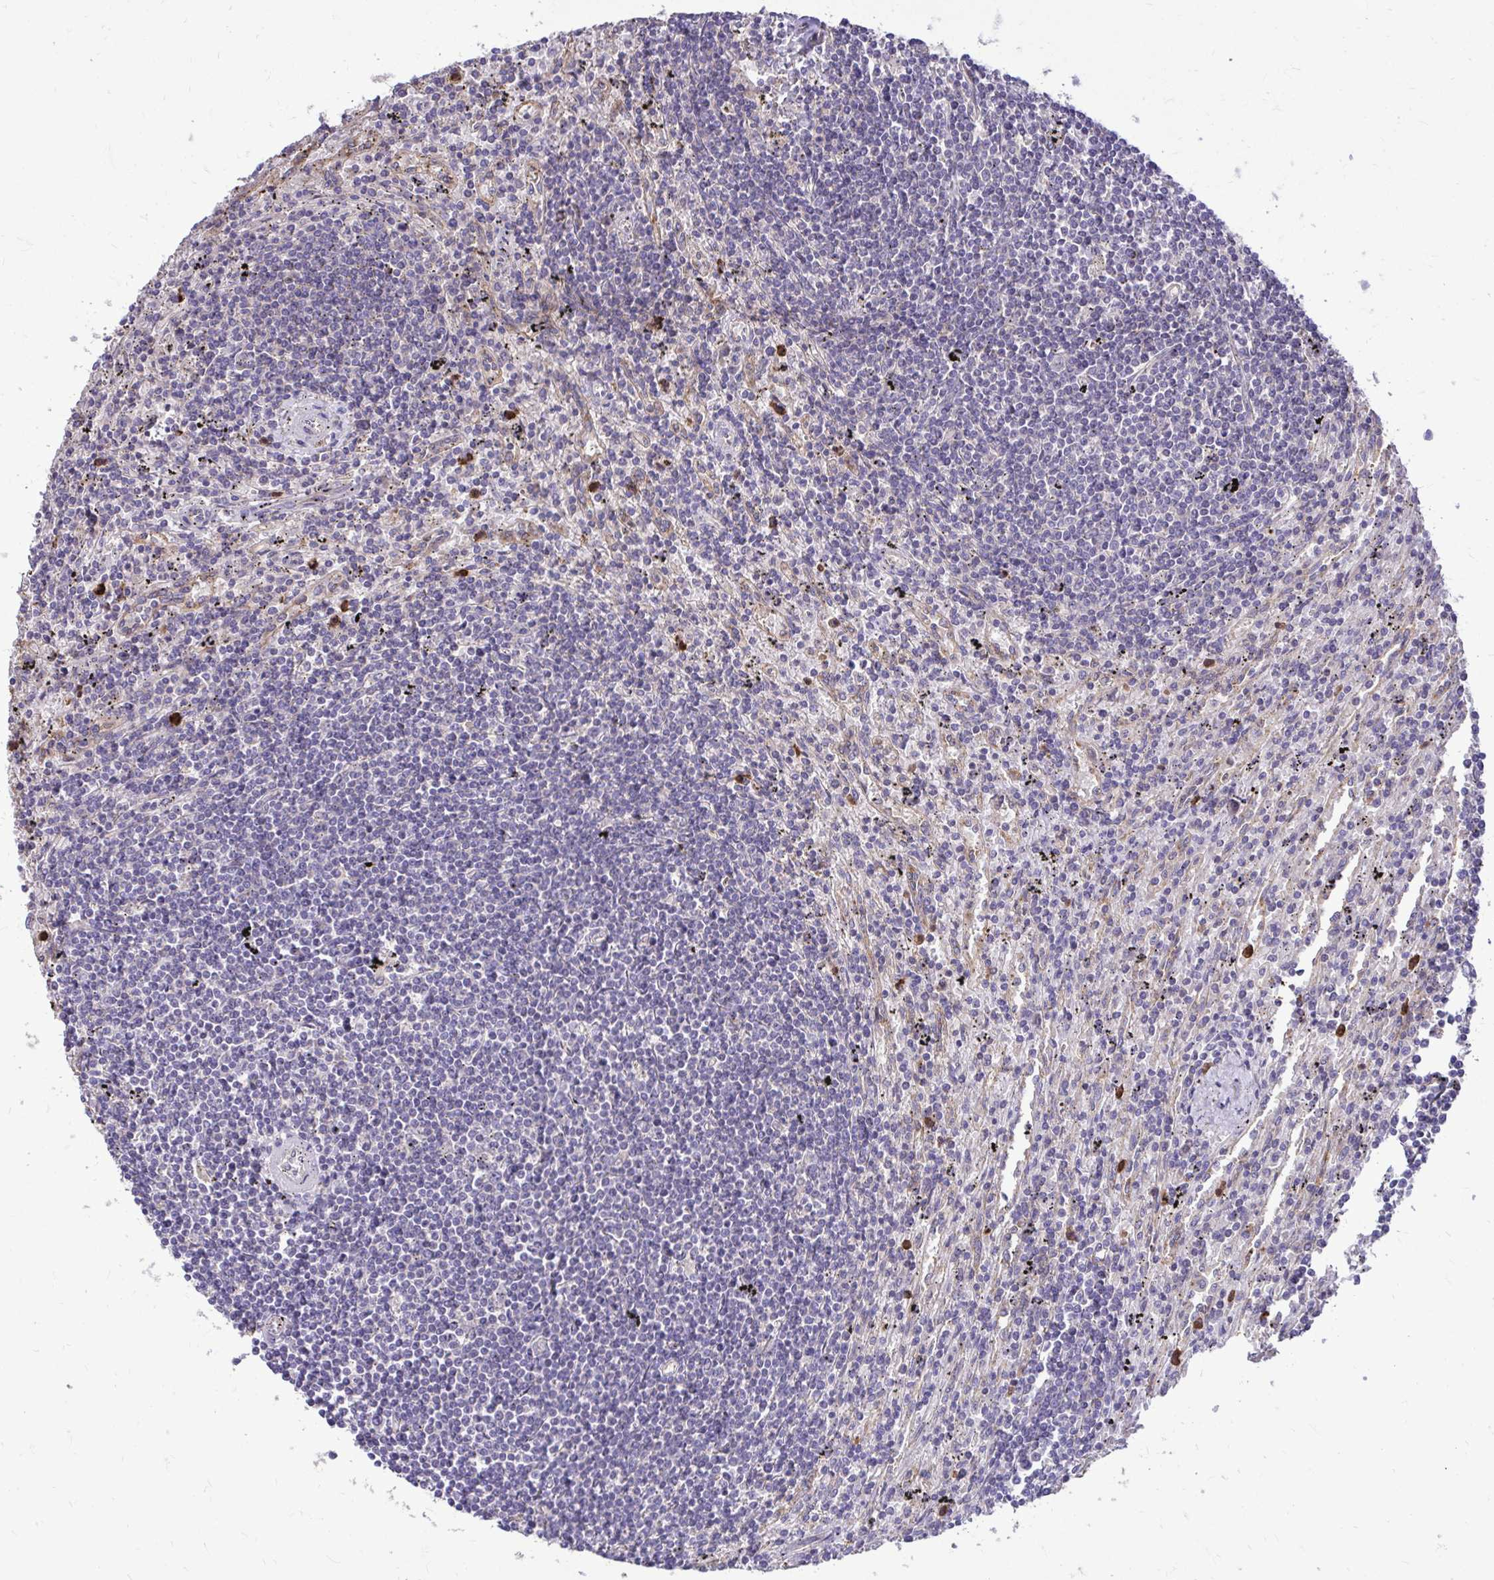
{"staining": {"intensity": "negative", "quantity": "none", "location": "none"}, "tissue": "lymphoma", "cell_type": "Tumor cells", "image_type": "cancer", "snomed": [{"axis": "morphology", "description": "Malignant lymphoma, non-Hodgkin's type, Low grade"}, {"axis": "topography", "description": "Spleen"}], "caption": "Tumor cells show no significant protein expression in lymphoma. The staining is performed using DAB brown chromogen with nuclei counter-stained in using hematoxylin.", "gene": "FMR1", "patient": {"sex": "male", "age": 76}}